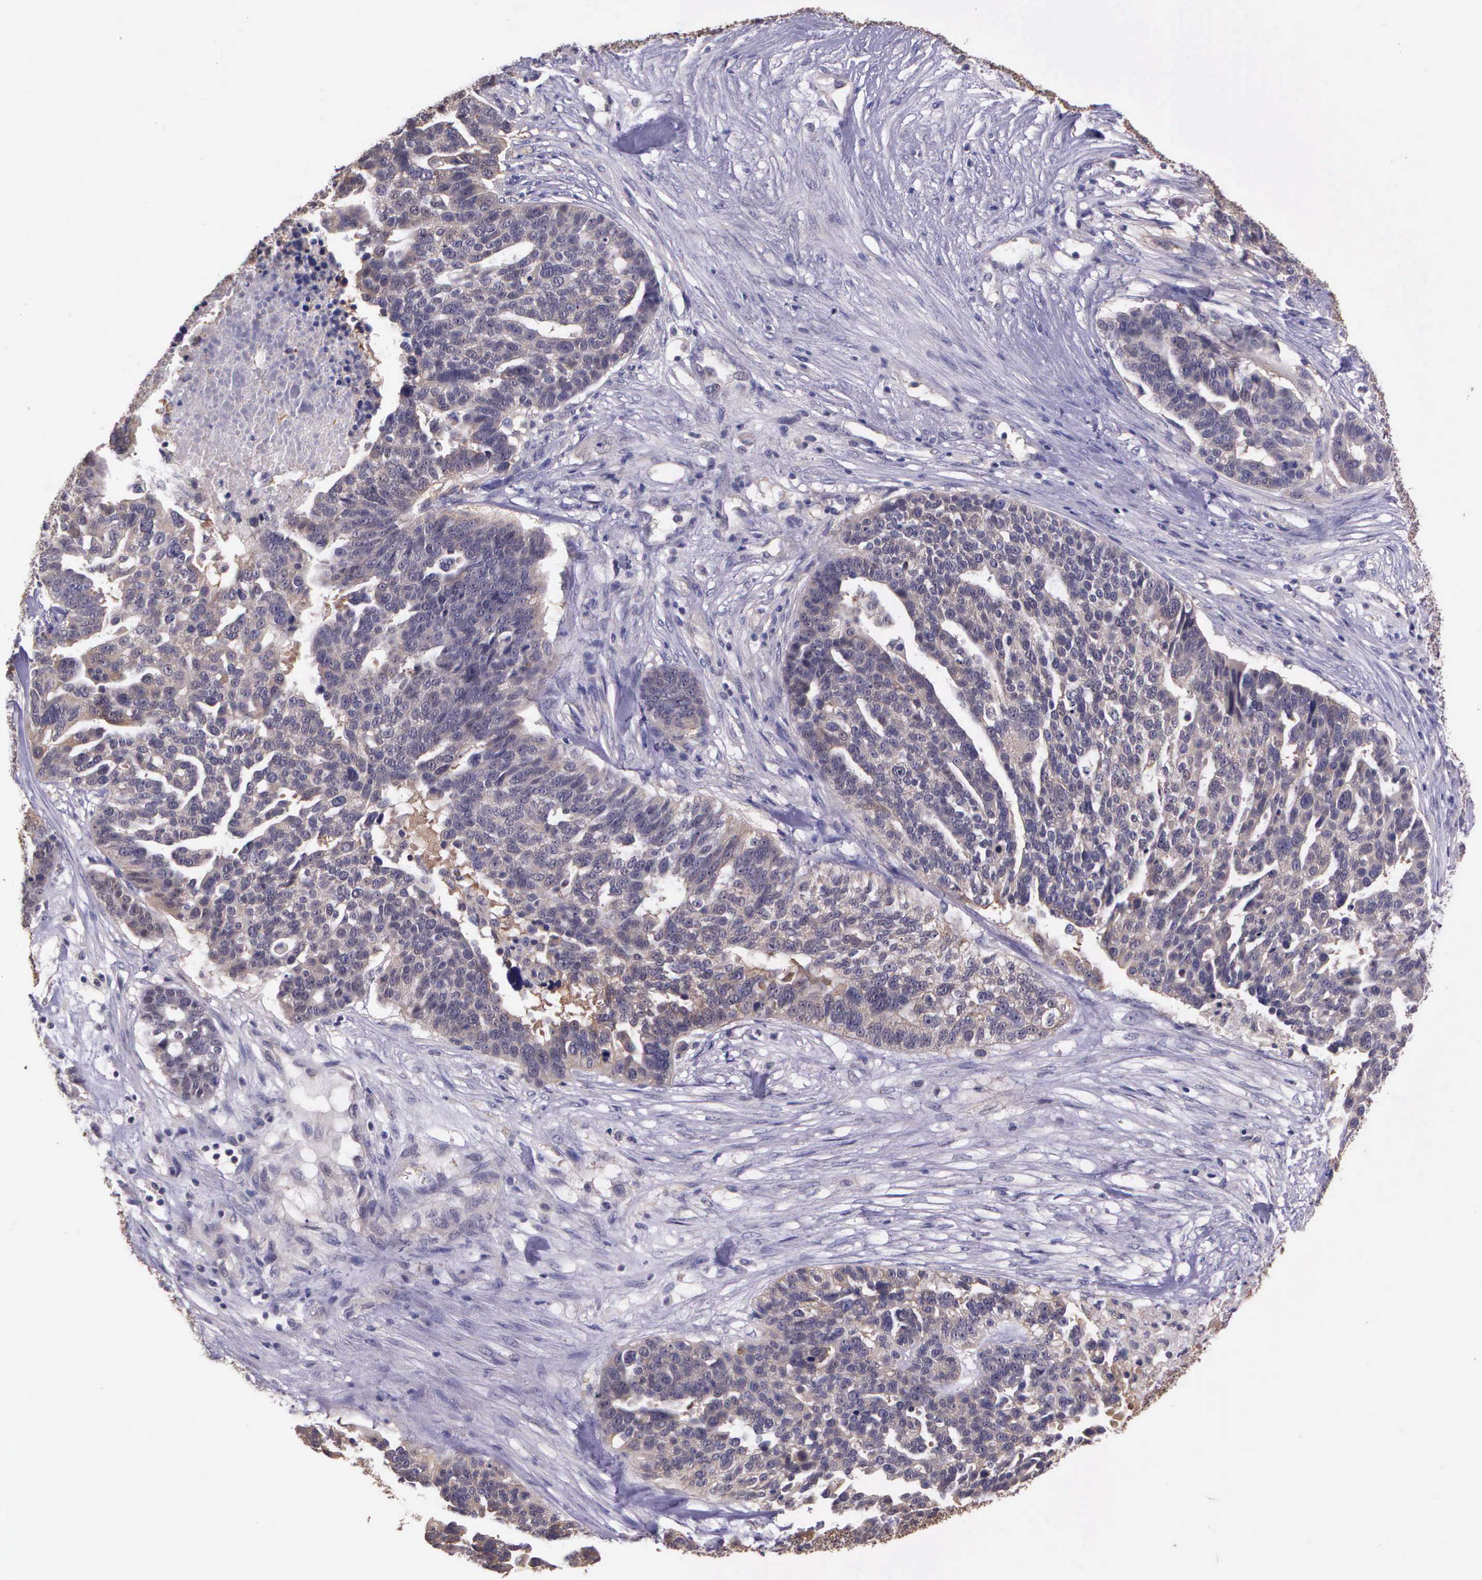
{"staining": {"intensity": "negative", "quantity": "none", "location": "none"}, "tissue": "ovarian cancer", "cell_type": "Tumor cells", "image_type": "cancer", "snomed": [{"axis": "morphology", "description": "Cystadenocarcinoma, serous, NOS"}, {"axis": "topography", "description": "Ovary"}], "caption": "The immunohistochemistry (IHC) histopathology image has no significant expression in tumor cells of serous cystadenocarcinoma (ovarian) tissue. The staining was performed using DAB to visualize the protein expression in brown, while the nuclei were stained in blue with hematoxylin (Magnification: 20x).", "gene": "IGBP1", "patient": {"sex": "female", "age": 59}}